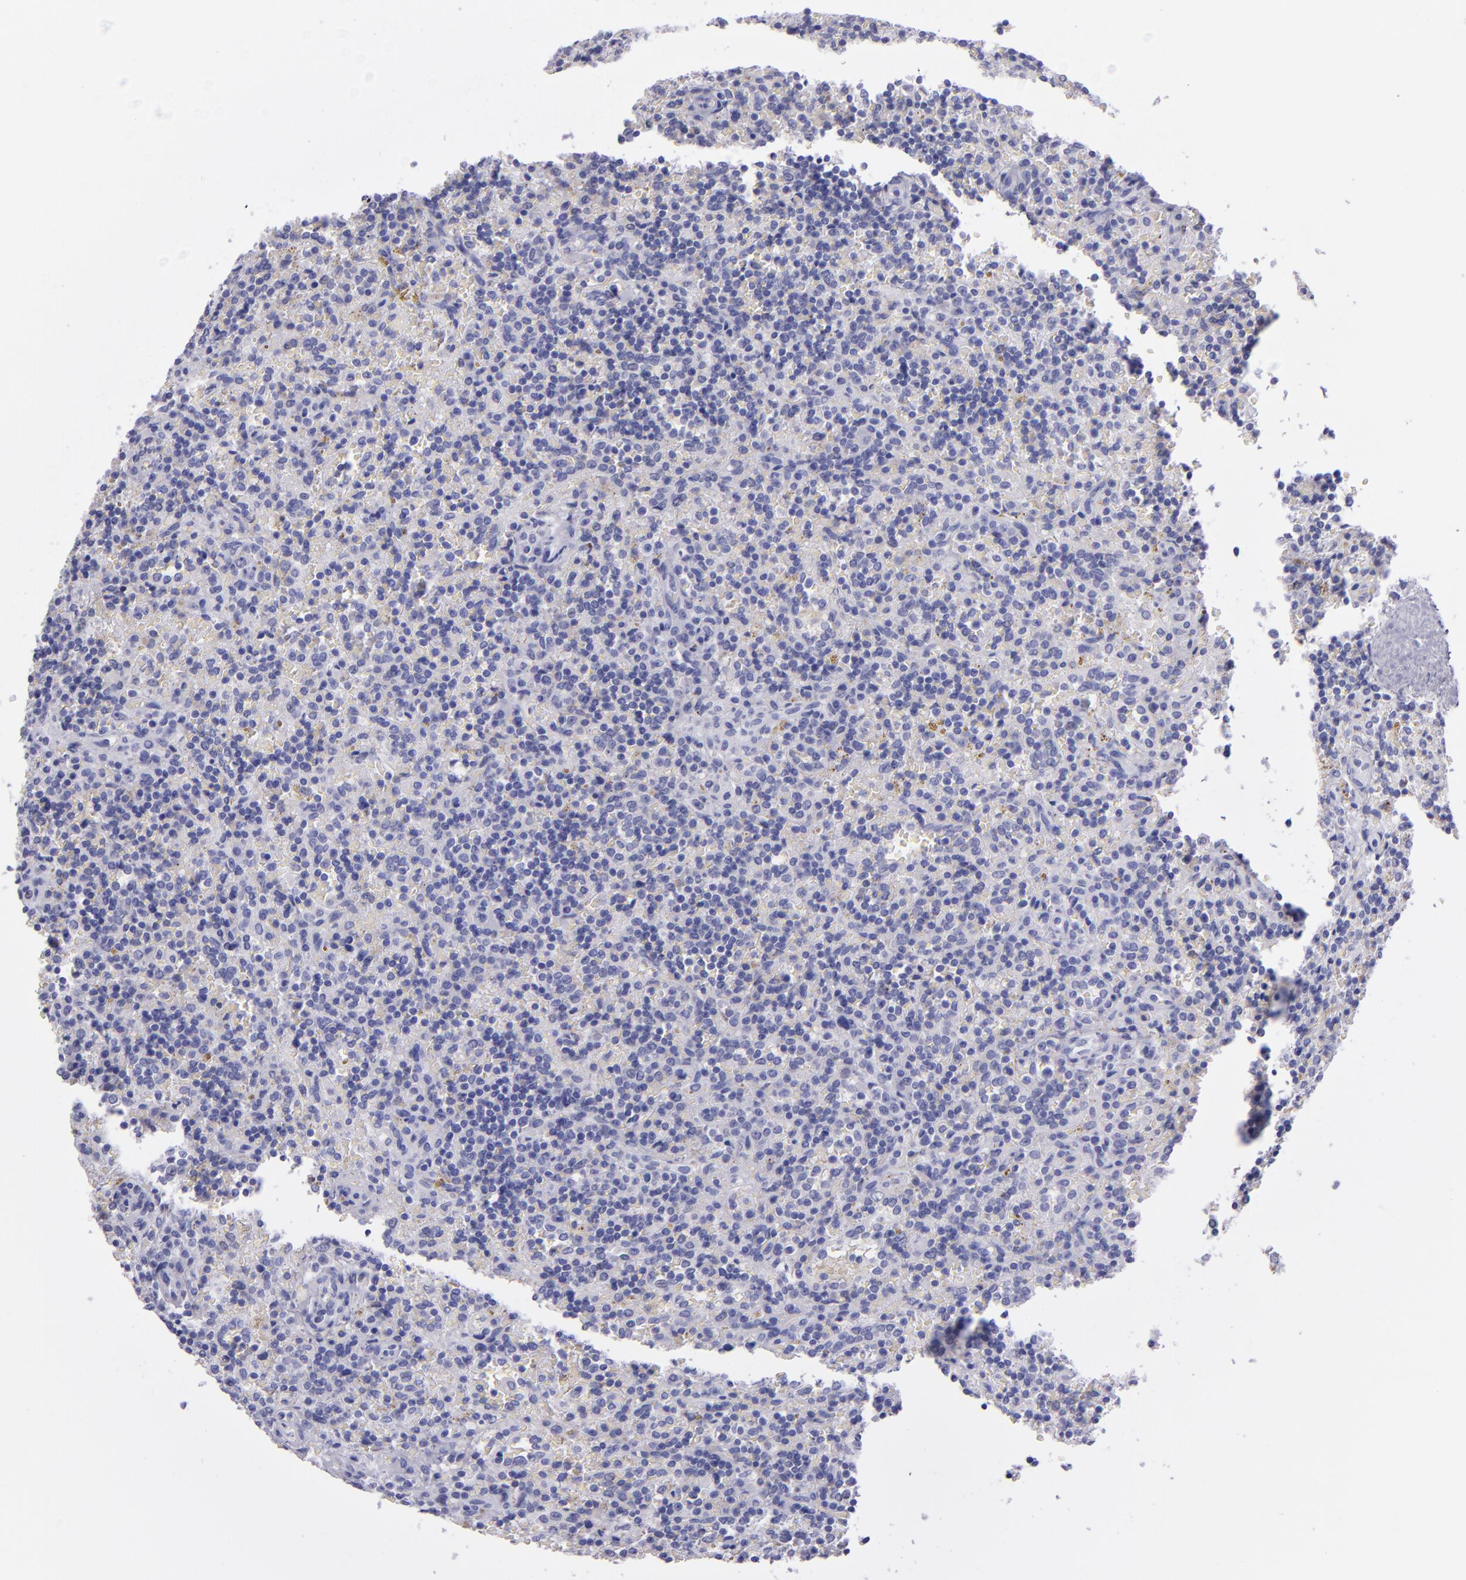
{"staining": {"intensity": "negative", "quantity": "none", "location": "none"}, "tissue": "lymphoma", "cell_type": "Tumor cells", "image_type": "cancer", "snomed": [{"axis": "morphology", "description": "Malignant lymphoma, non-Hodgkin's type, Low grade"}, {"axis": "topography", "description": "Spleen"}], "caption": "Tumor cells are negative for protein expression in human low-grade malignant lymphoma, non-Hodgkin's type.", "gene": "TNNT3", "patient": {"sex": "male", "age": 67}}